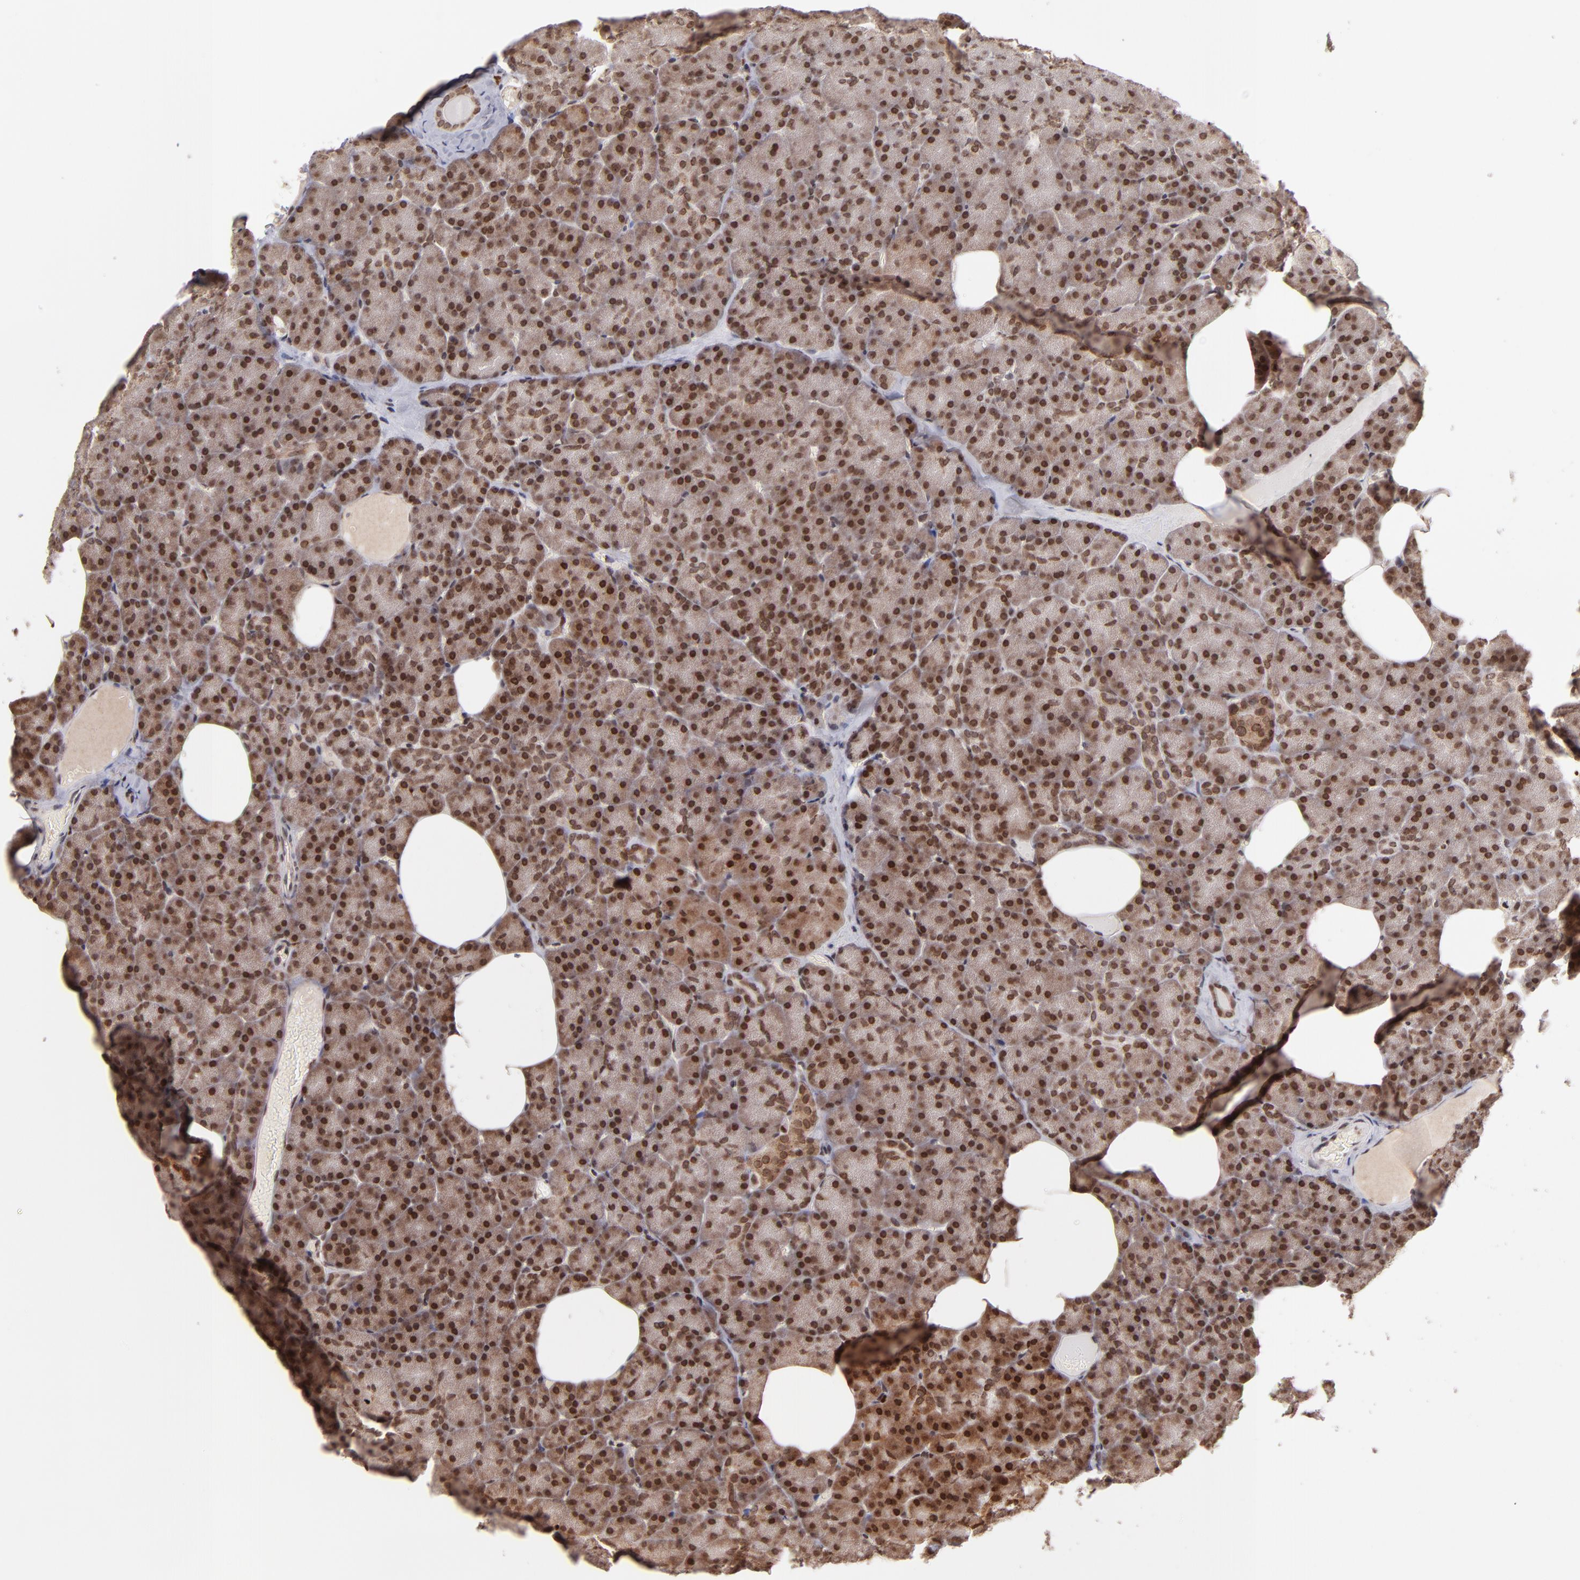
{"staining": {"intensity": "moderate", "quantity": ">75%", "location": "cytoplasmic/membranous,nuclear"}, "tissue": "pancreas", "cell_type": "Exocrine glandular cells", "image_type": "normal", "snomed": [{"axis": "morphology", "description": "Normal tissue, NOS"}, {"axis": "topography", "description": "Pancreas"}], "caption": "Moderate cytoplasmic/membranous,nuclear expression for a protein is seen in approximately >75% of exocrine glandular cells of unremarkable pancreas using immunohistochemistry (IHC).", "gene": "TOP1MT", "patient": {"sex": "female", "age": 35}}